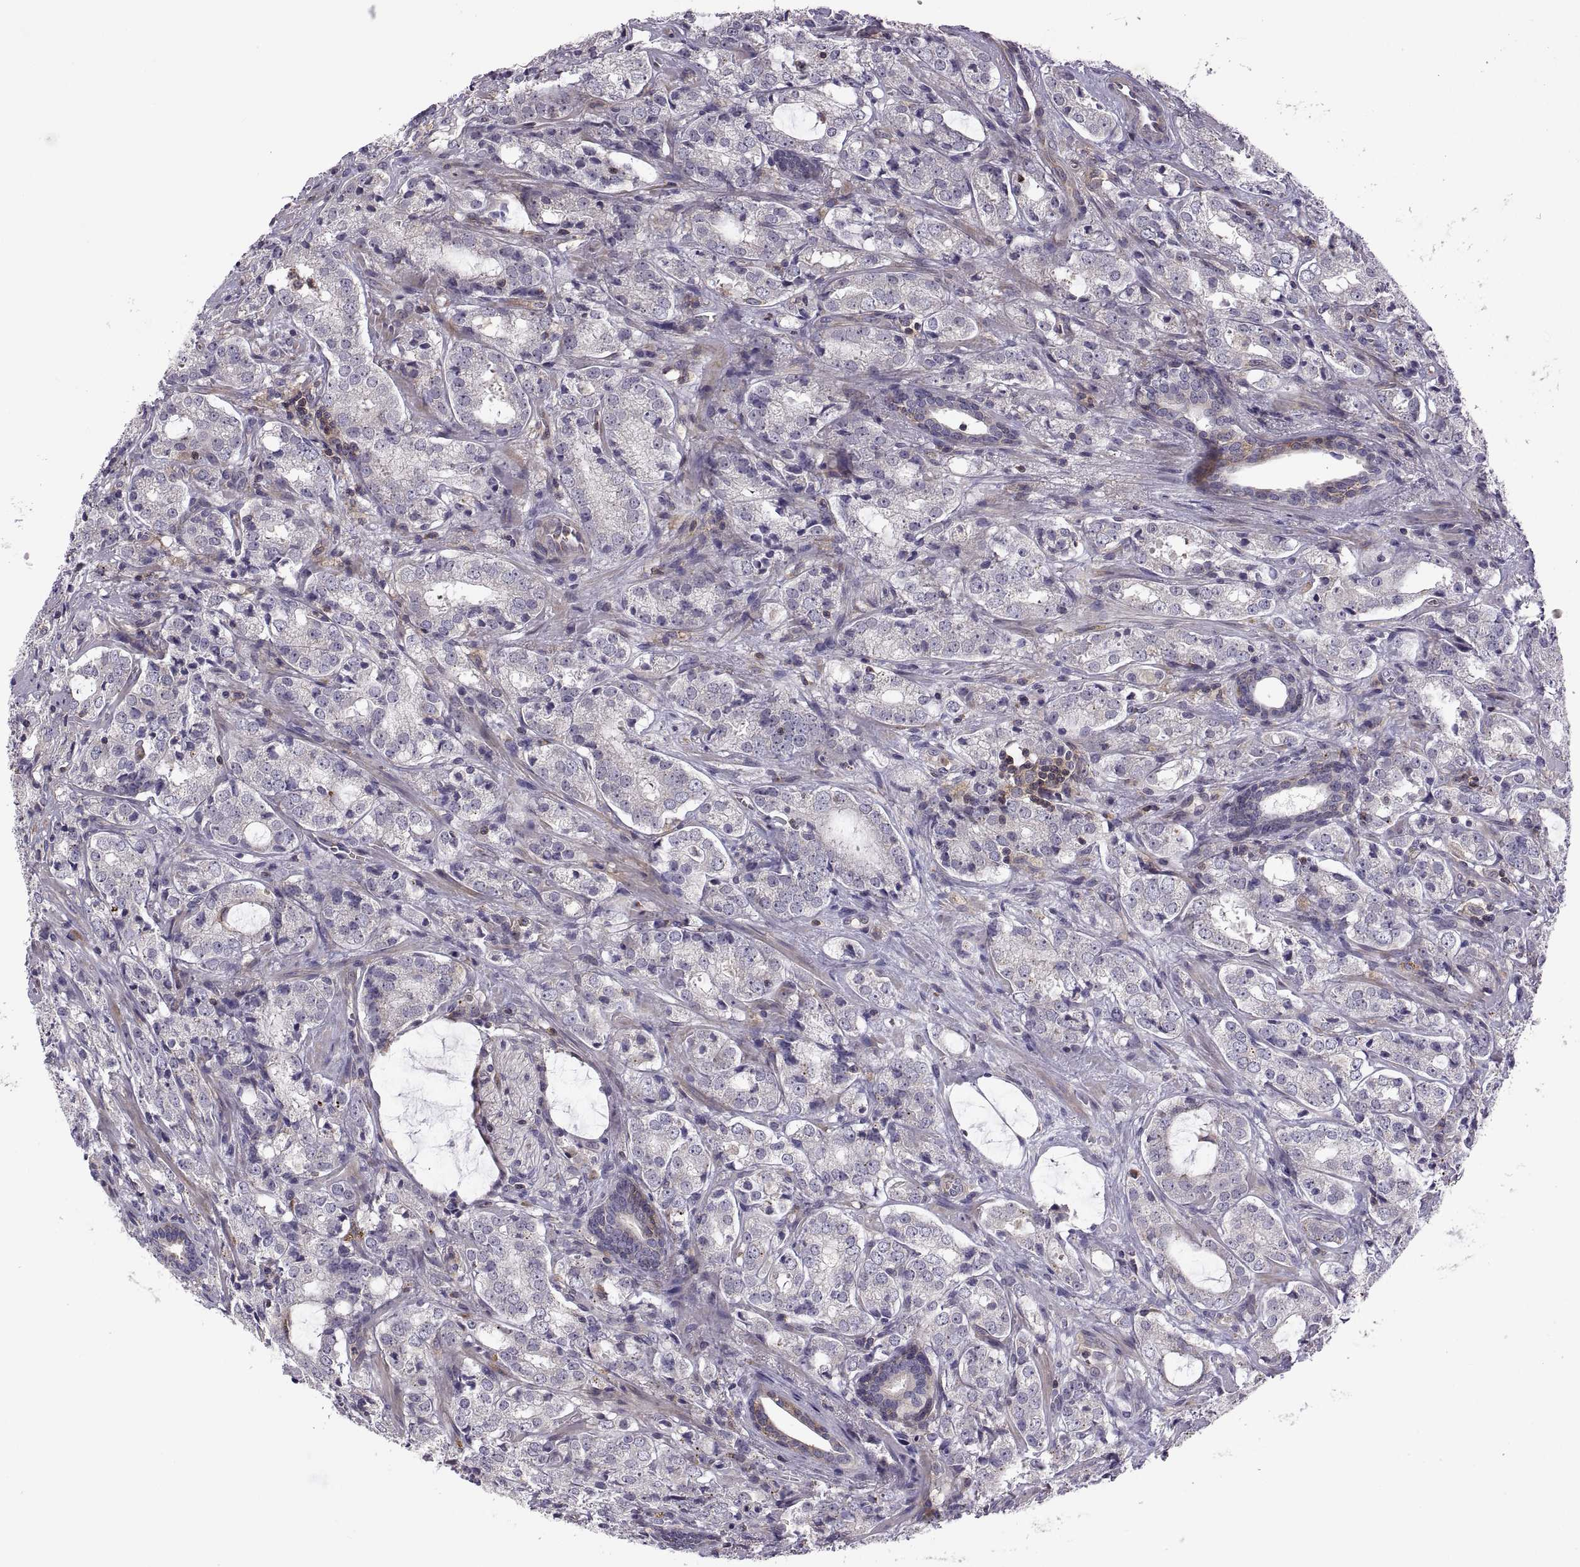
{"staining": {"intensity": "moderate", "quantity": "<25%", "location": "cytoplasmic/membranous"}, "tissue": "prostate cancer", "cell_type": "Tumor cells", "image_type": "cancer", "snomed": [{"axis": "morphology", "description": "Adenocarcinoma, NOS"}, {"axis": "topography", "description": "Prostate"}], "caption": "Immunohistochemistry (IHC) photomicrograph of neoplastic tissue: human prostate adenocarcinoma stained using IHC reveals low levels of moderate protein expression localized specifically in the cytoplasmic/membranous of tumor cells, appearing as a cytoplasmic/membranous brown color.", "gene": "SPATA32", "patient": {"sex": "male", "age": 66}}